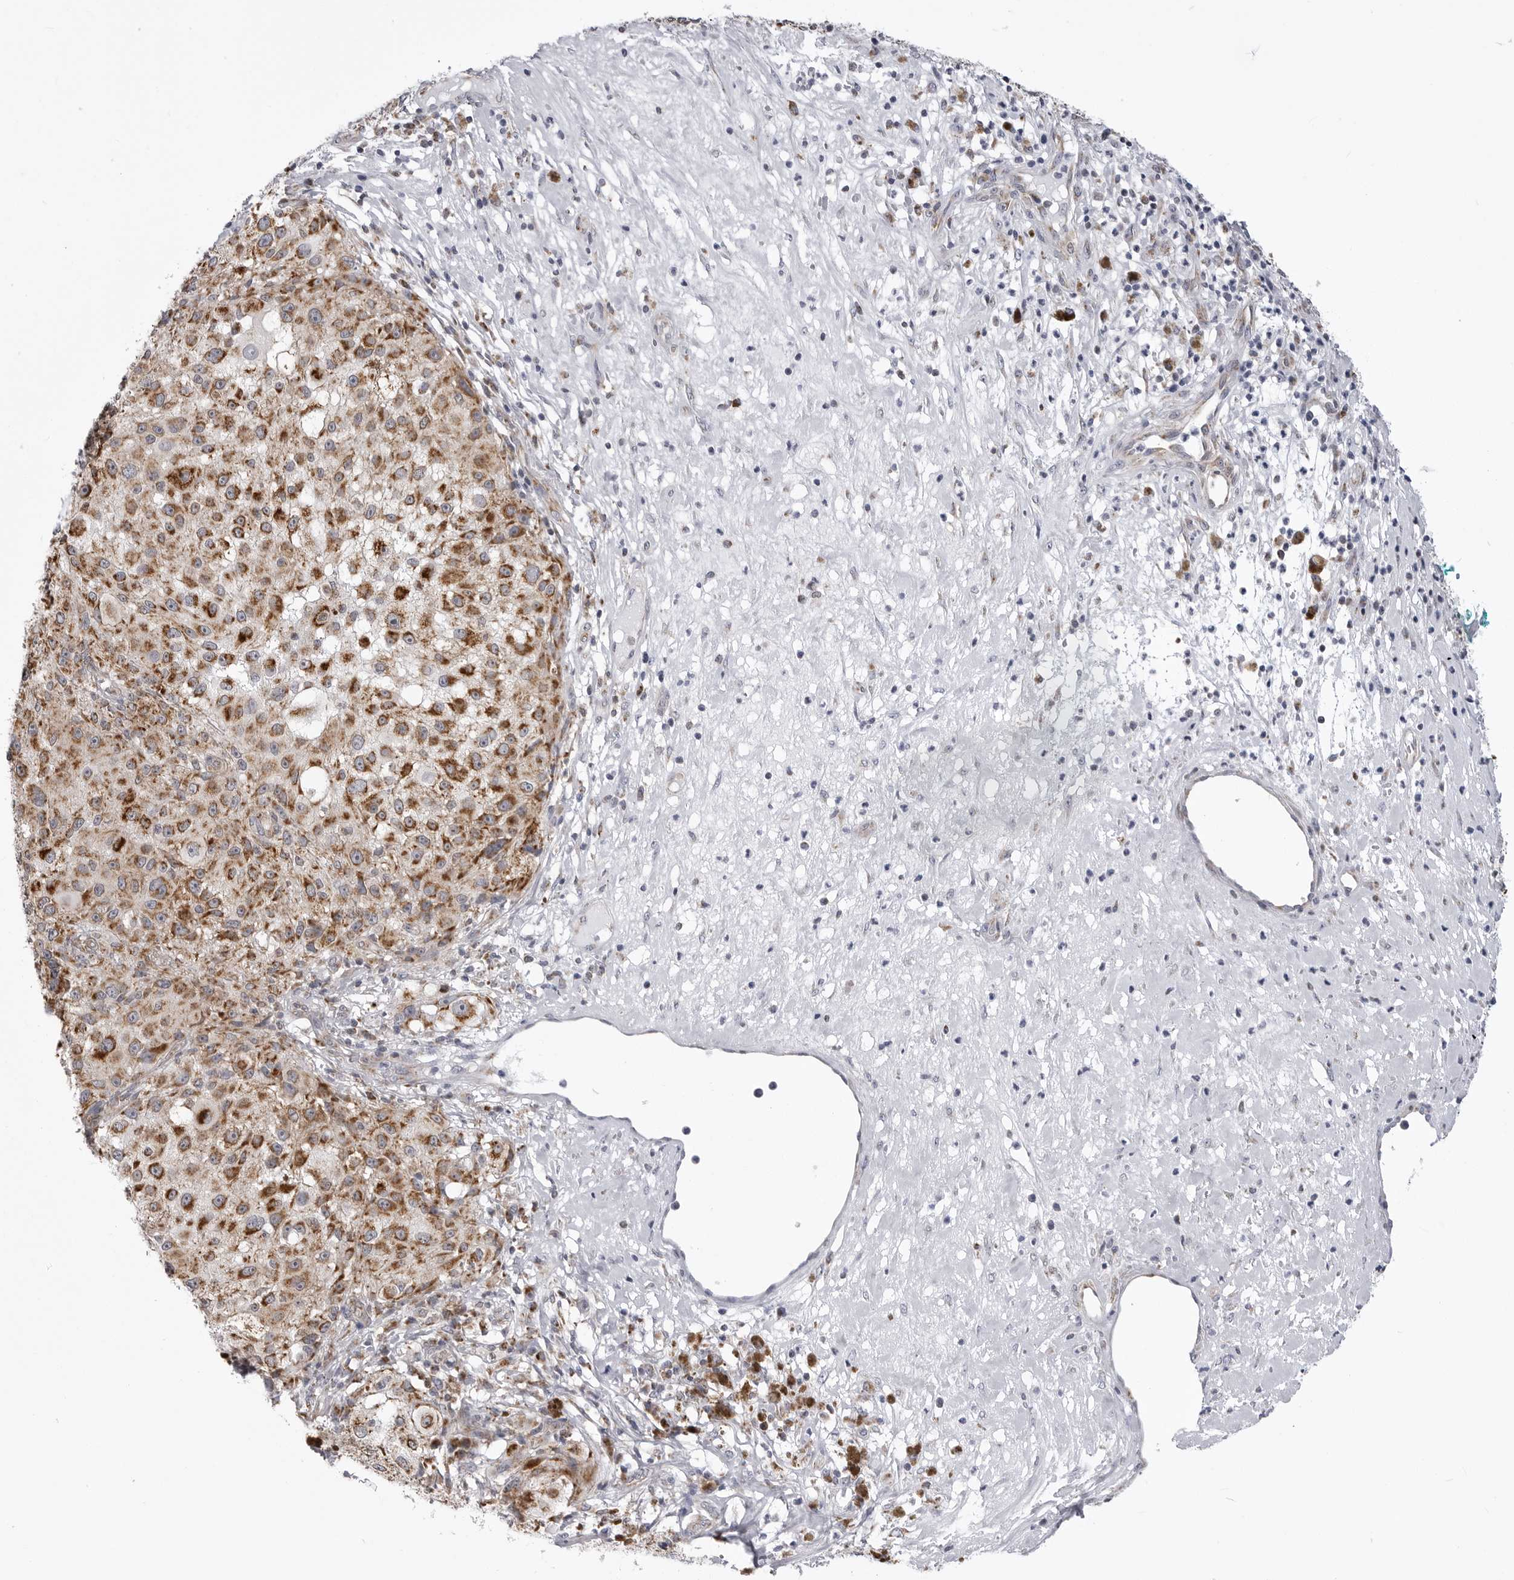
{"staining": {"intensity": "strong", "quantity": ">75%", "location": "cytoplasmic/membranous"}, "tissue": "melanoma", "cell_type": "Tumor cells", "image_type": "cancer", "snomed": [{"axis": "morphology", "description": "Necrosis, NOS"}, {"axis": "morphology", "description": "Malignant melanoma, NOS"}, {"axis": "topography", "description": "Skin"}], "caption": "Immunohistochemistry staining of malignant melanoma, which demonstrates high levels of strong cytoplasmic/membranous staining in about >75% of tumor cells indicating strong cytoplasmic/membranous protein expression. The staining was performed using DAB (3,3'-diaminobenzidine) (brown) for protein detection and nuclei were counterstained in hematoxylin (blue).", "gene": "FH", "patient": {"sex": "female", "age": 87}}